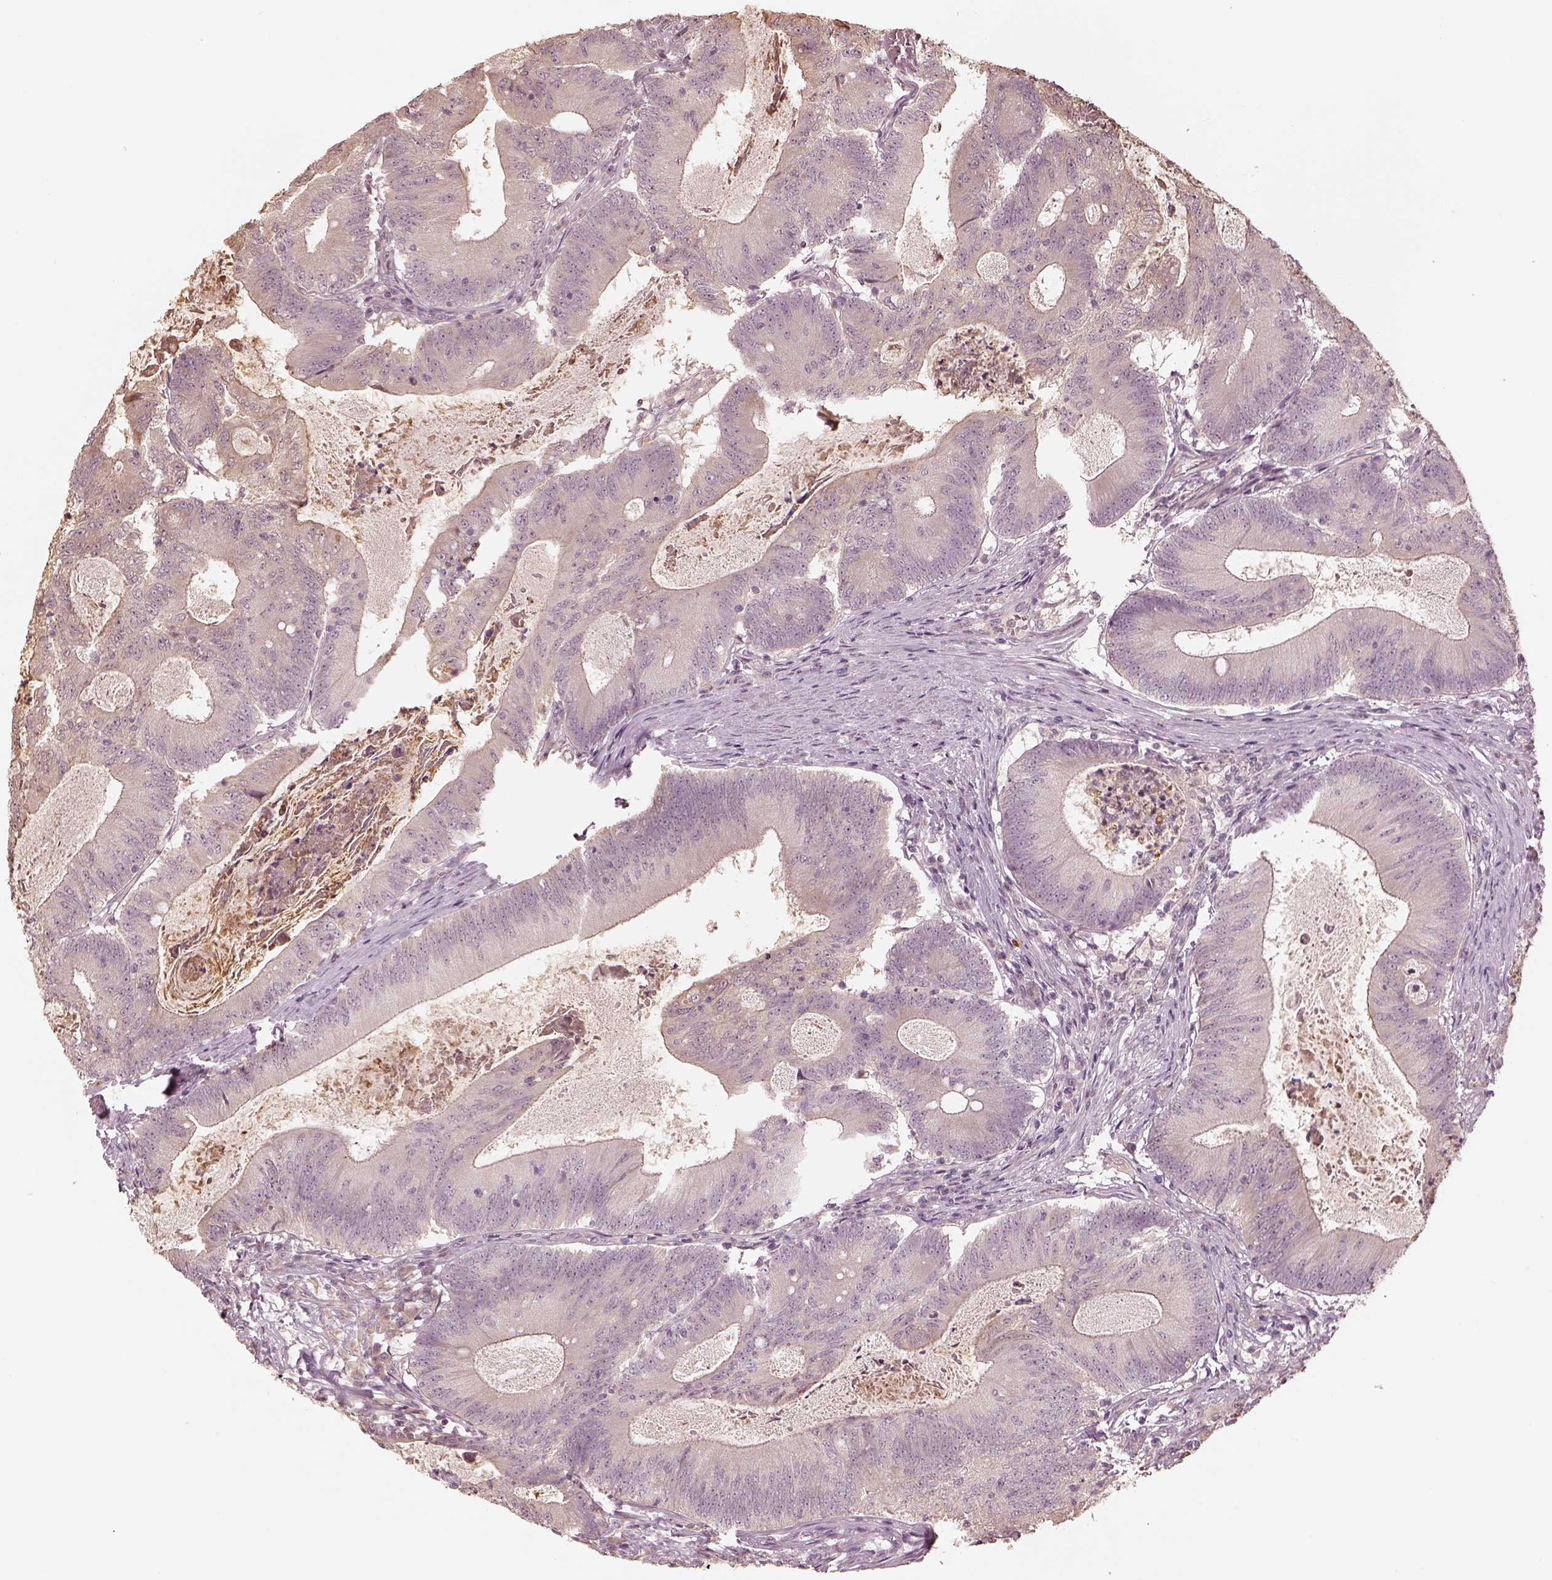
{"staining": {"intensity": "negative", "quantity": "none", "location": "none"}, "tissue": "colorectal cancer", "cell_type": "Tumor cells", "image_type": "cancer", "snomed": [{"axis": "morphology", "description": "Adenocarcinoma, NOS"}, {"axis": "topography", "description": "Colon"}], "caption": "The micrograph demonstrates no staining of tumor cells in adenocarcinoma (colorectal). (Stains: DAB immunohistochemistry with hematoxylin counter stain, Microscopy: brightfield microscopy at high magnification).", "gene": "CRB1", "patient": {"sex": "female", "age": 70}}